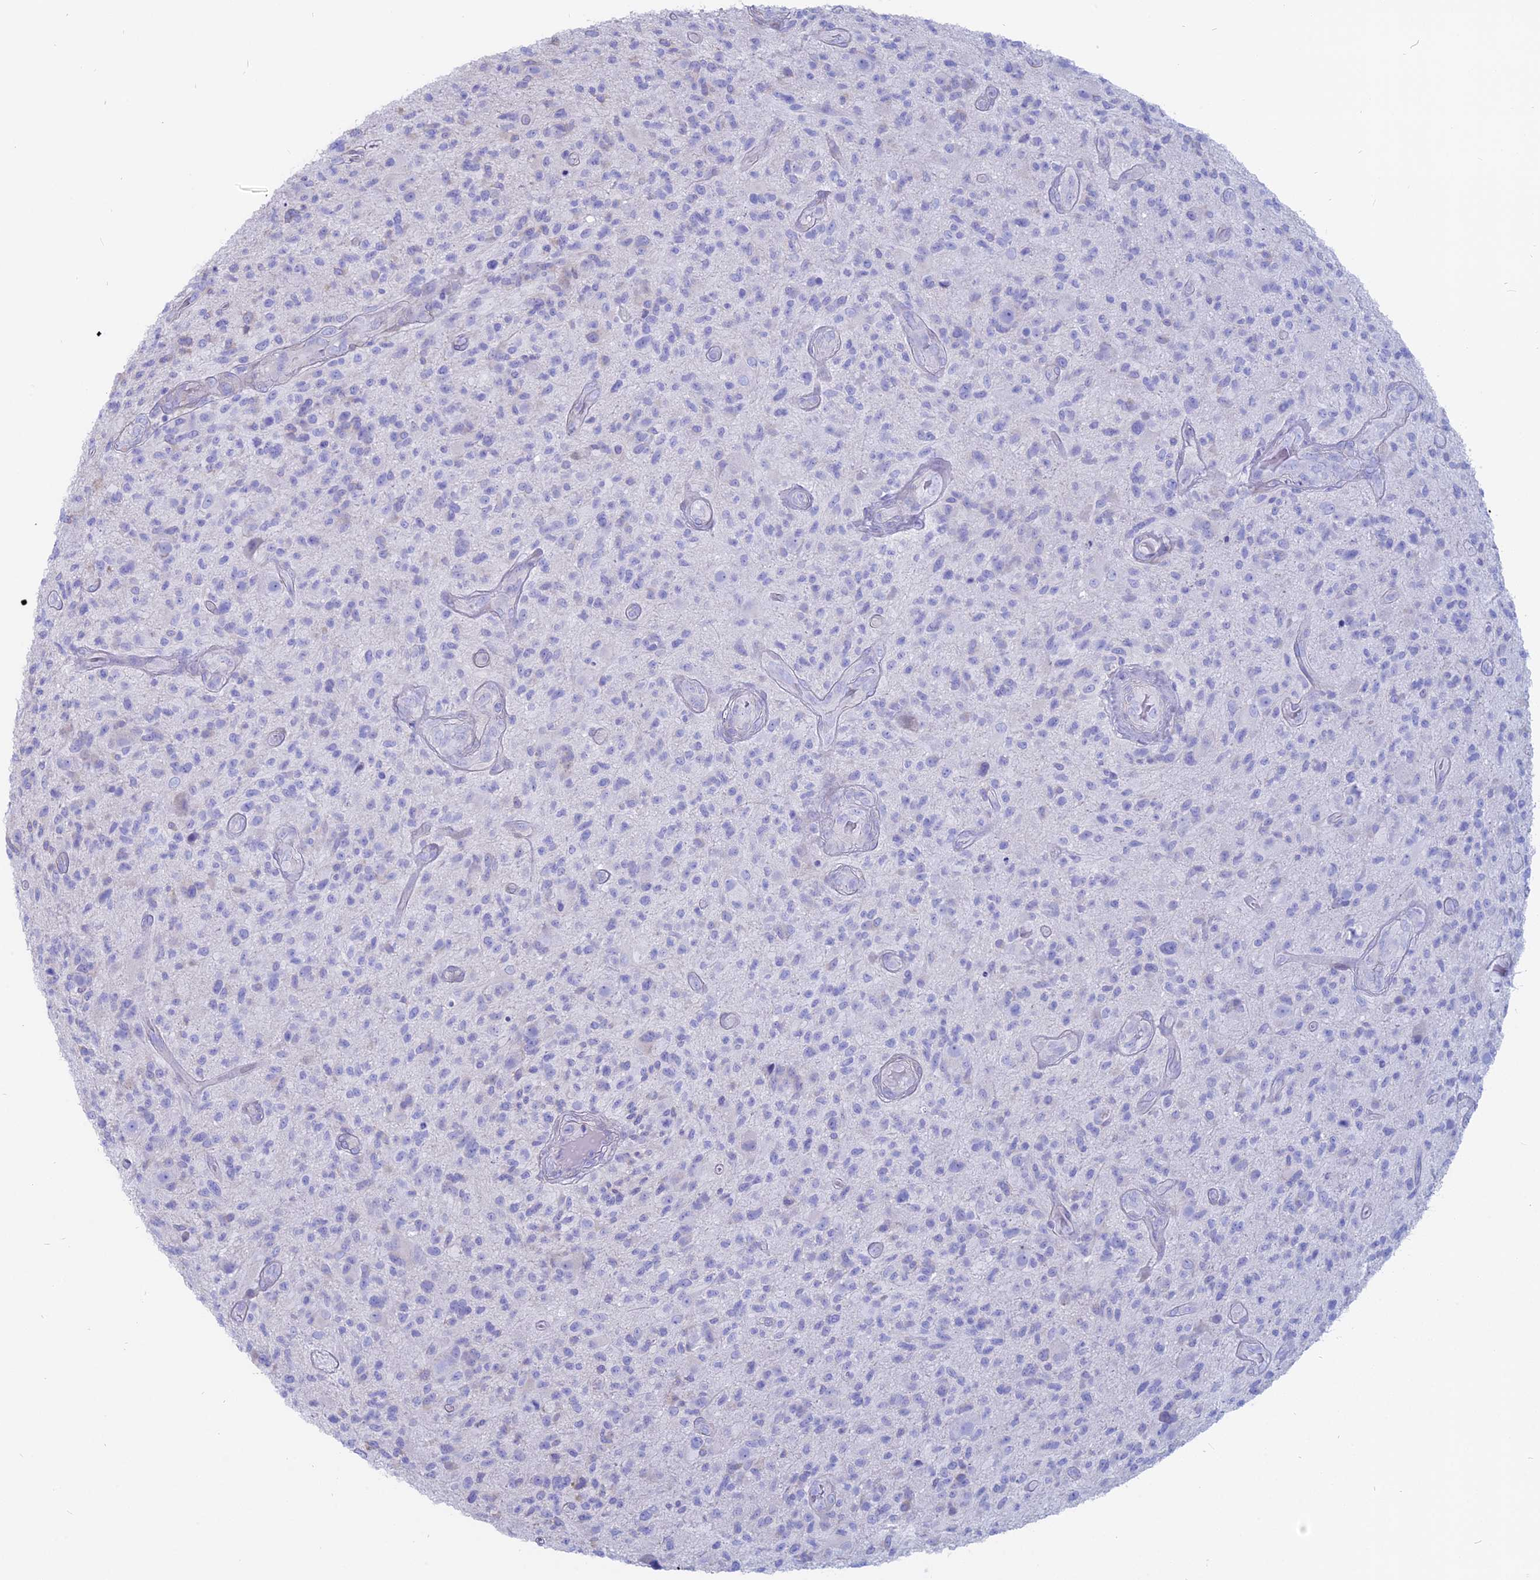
{"staining": {"intensity": "negative", "quantity": "none", "location": "none"}, "tissue": "glioma", "cell_type": "Tumor cells", "image_type": "cancer", "snomed": [{"axis": "morphology", "description": "Glioma, malignant, High grade"}, {"axis": "topography", "description": "Brain"}], "caption": "Glioma stained for a protein using immunohistochemistry (IHC) exhibits no positivity tumor cells.", "gene": "OR2AE1", "patient": {"sex": "male", "age": 47}}